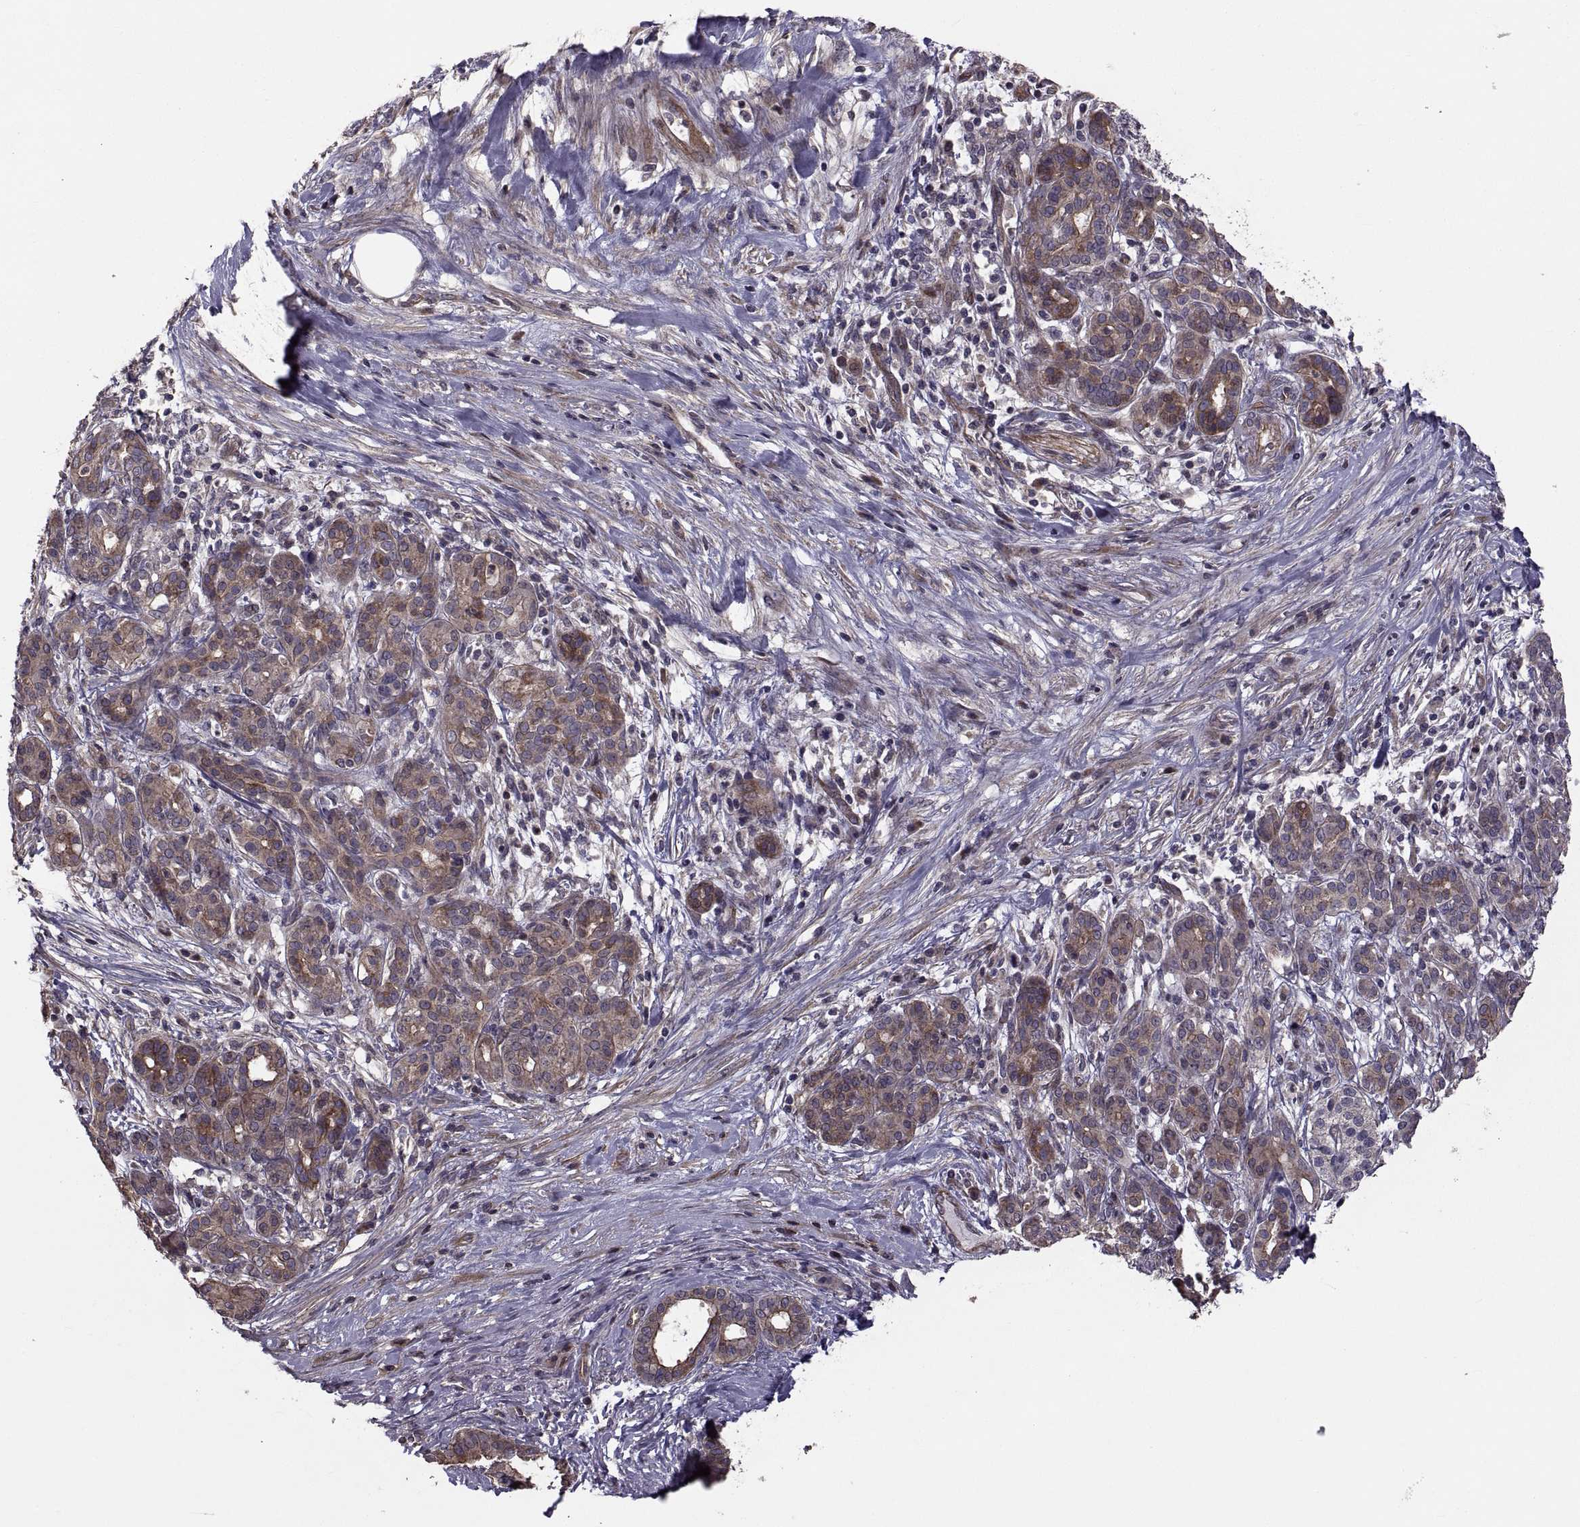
{"staining": {"intensity": "moderate", "quantity": "25%-75%", "location": "cytoplasmic/membranous"}, "tissue": "pancreatic cancer", "cell_type": "Tumor cells", "image_type": "cancer", "snomed": [{"axis": "morphology", "description": "Adenocarcinoma, NOS"}, {"axis": "topography", "description": "Pancreas"}], "caption": "Immunohistochemistry (IHC) of adenocarcinoma (pancreatic) exhibits medium levels of moderate cytoplasmic/membranous positivity in about 25%-75% of tumor cells. (DAB IHC with brightfield microscopy, high magnification).", "gene": "PMM2", "patient": {"sex": "male", "age": 44}}